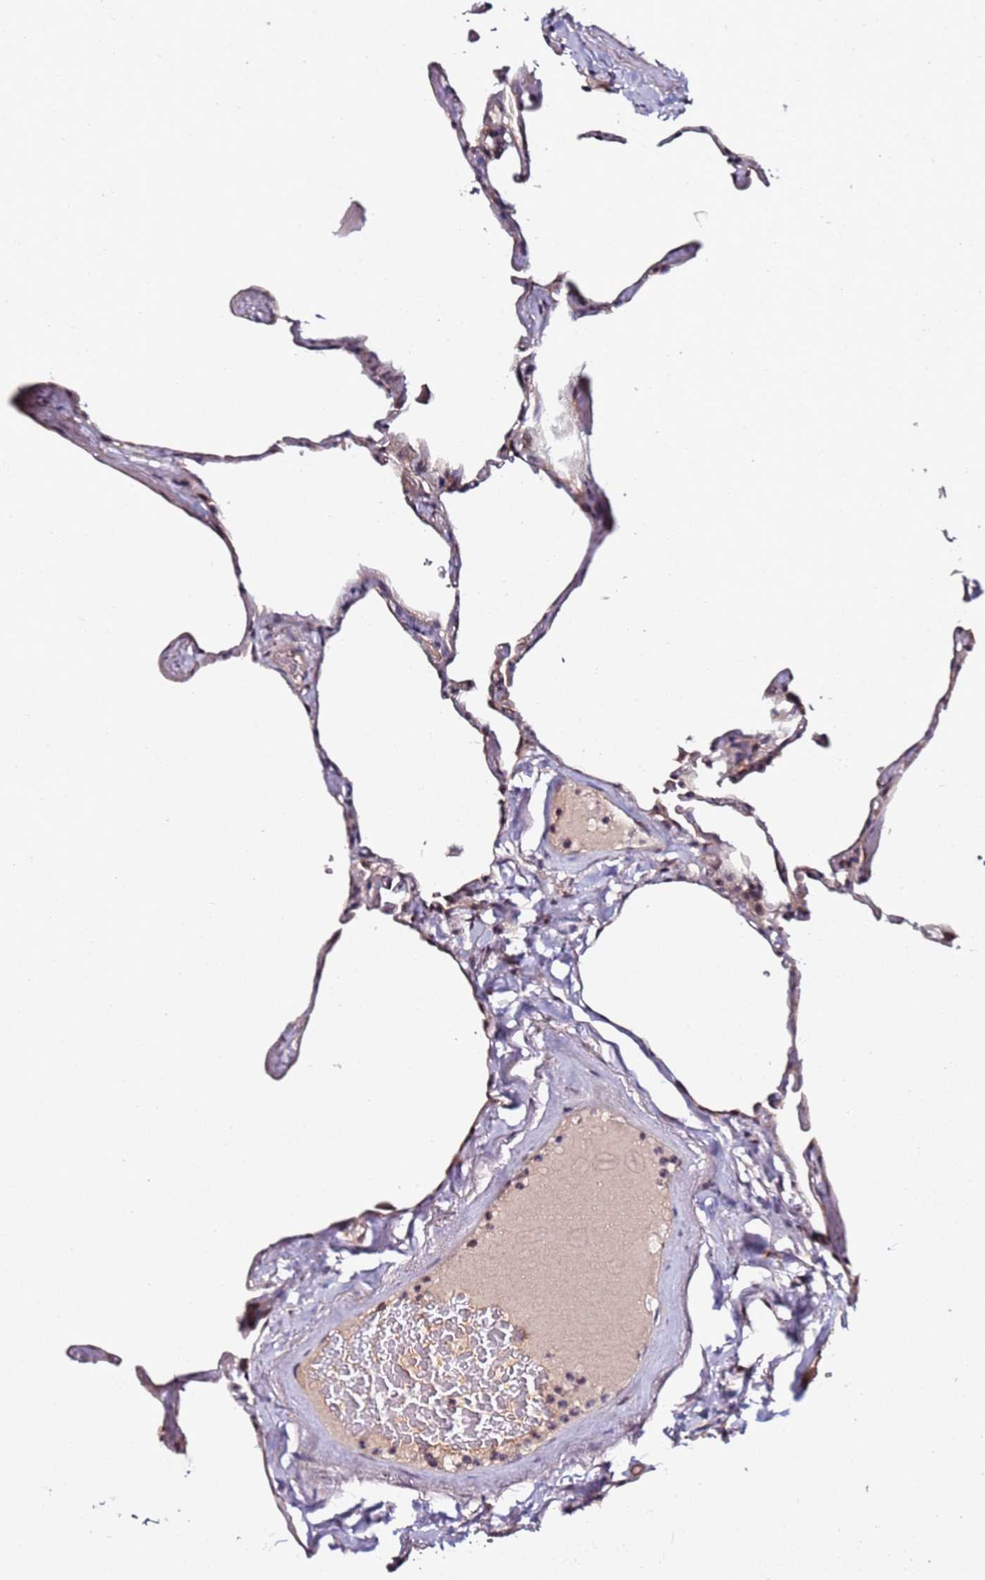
{"staining": {"intensity": "weak", "quantity": "25%-75%", "location": "cytoplasmic/membranous"}, "tissue": "lung", "cell_type": "Alveolar cells", "image_type": "normal", "snomed": [{"axis": "morphology", "description": "Normal tissue, NOS"}, {"axis": "topography", "description": "Lung"}], "caption": "Weak cytoplasmic/membranous protein staining is appreciated in about 25%-75% of alveolar cells in lung. The staining was performed using DAB (3,3'-diaminobenzidine) to visualize the protein expression in brown, while the nuclei were stained in blue with hematoxylin (Magnification: 20x).", "gene": "DUSP28", "patient": {"sex": "male", "age": 65}}